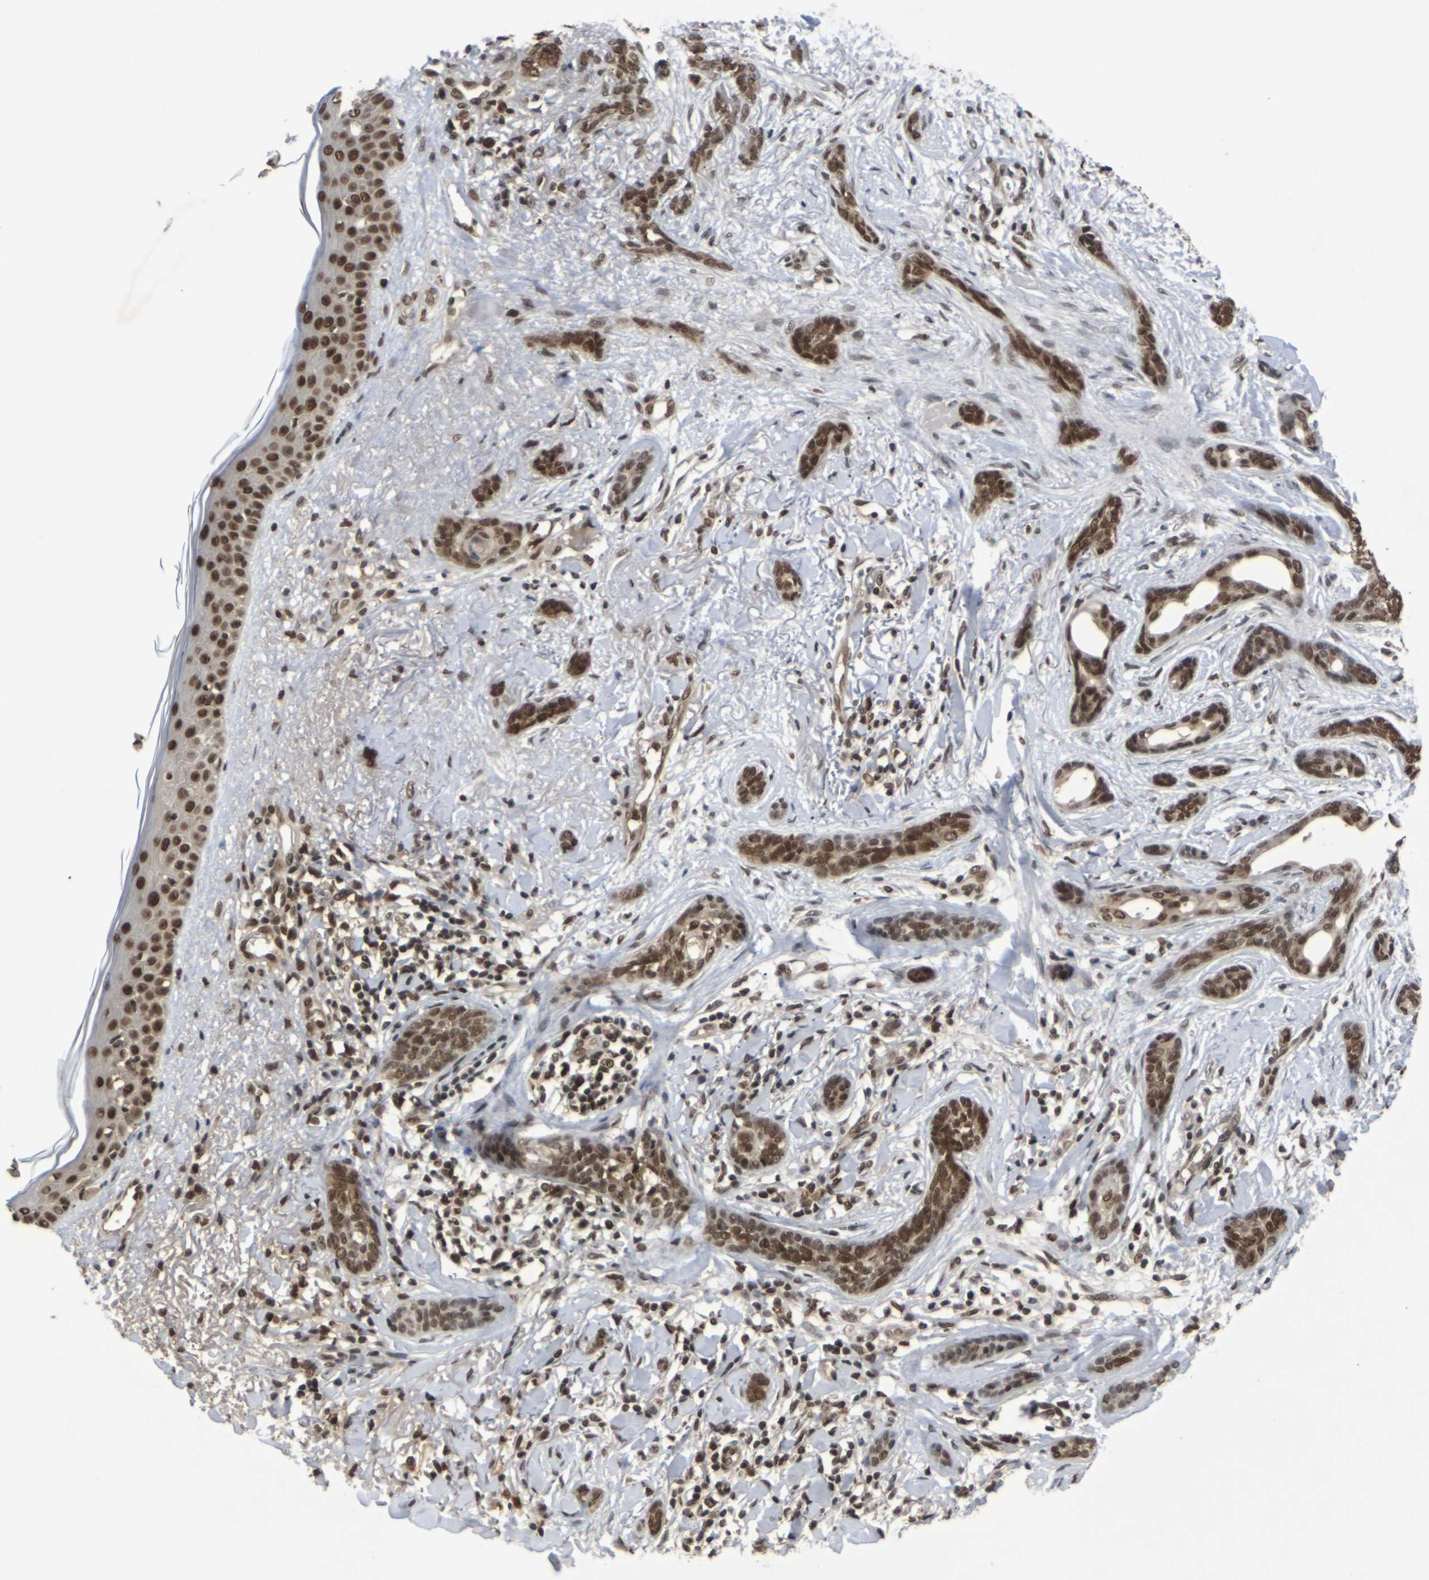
{"staining": {"intensity": "strong", "quantity": ">75%", "location": "nuclear"}, "tissue": "skin cancer", "cell_type": "Tumor cells", "image_type": "cancer", "snomed": [{"axis": "morphology", "description": "Basal cell carcinoma"}, {"axis": "morphology", "description": "Adnexal tumor, benign"}, {"axis": "topography", "description": "Skin"}], "caption": "Benign adnexal tumor (skin) was stained to show a protein in brown. There is high levels of strong nuclear expression in about >75% of tumor cells.", "gene": "NELFA", "patient": {"sex": "female", "age": 42}}